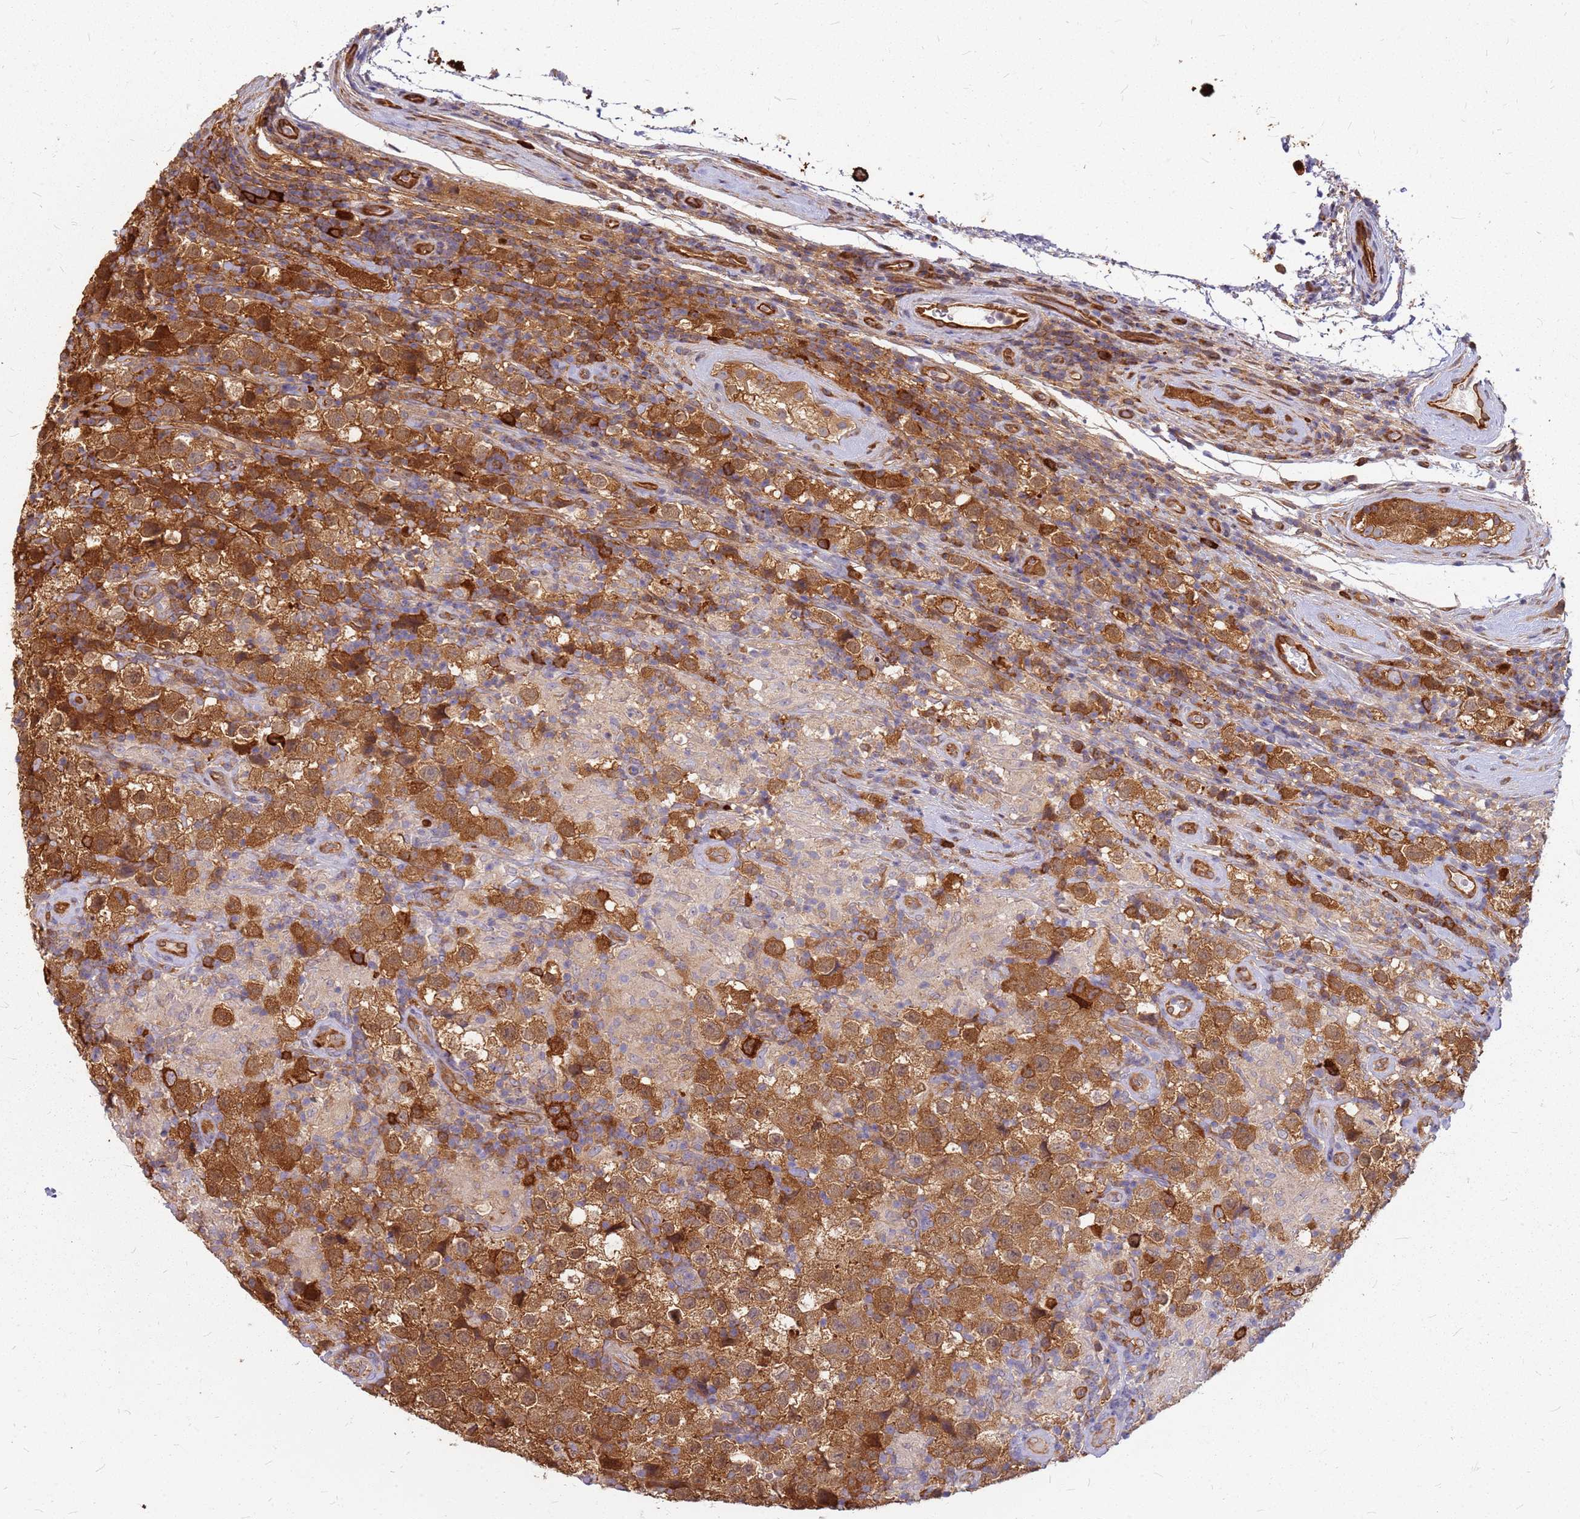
{"staining": {"intensity": "moderate", "quantity": ">75%", "location": "cytoplasmic/membranous"}, "tissue": "testis cancer", "cell_type": "Tumor cells", "image_type": "cancer", "snomed": [{"axis": "morphology", "description": "Seminoma, NOS"}, {"axis": "morphology", "description": "Carcinoma, Embryonal, NOS"}, {"axis": "topography", "description": "Testis"}], "caption": "This histopathology image shows embryonal carcinoma (testis) stained with immunohistochemistry to label a protein in brown. The cytoplasmic/membranous of tumor cells show moderate positivity for the protein. Nuclei are counter-stained blue.", "gene": "HDX", "patient": {"sex": "male", "age": 41}}